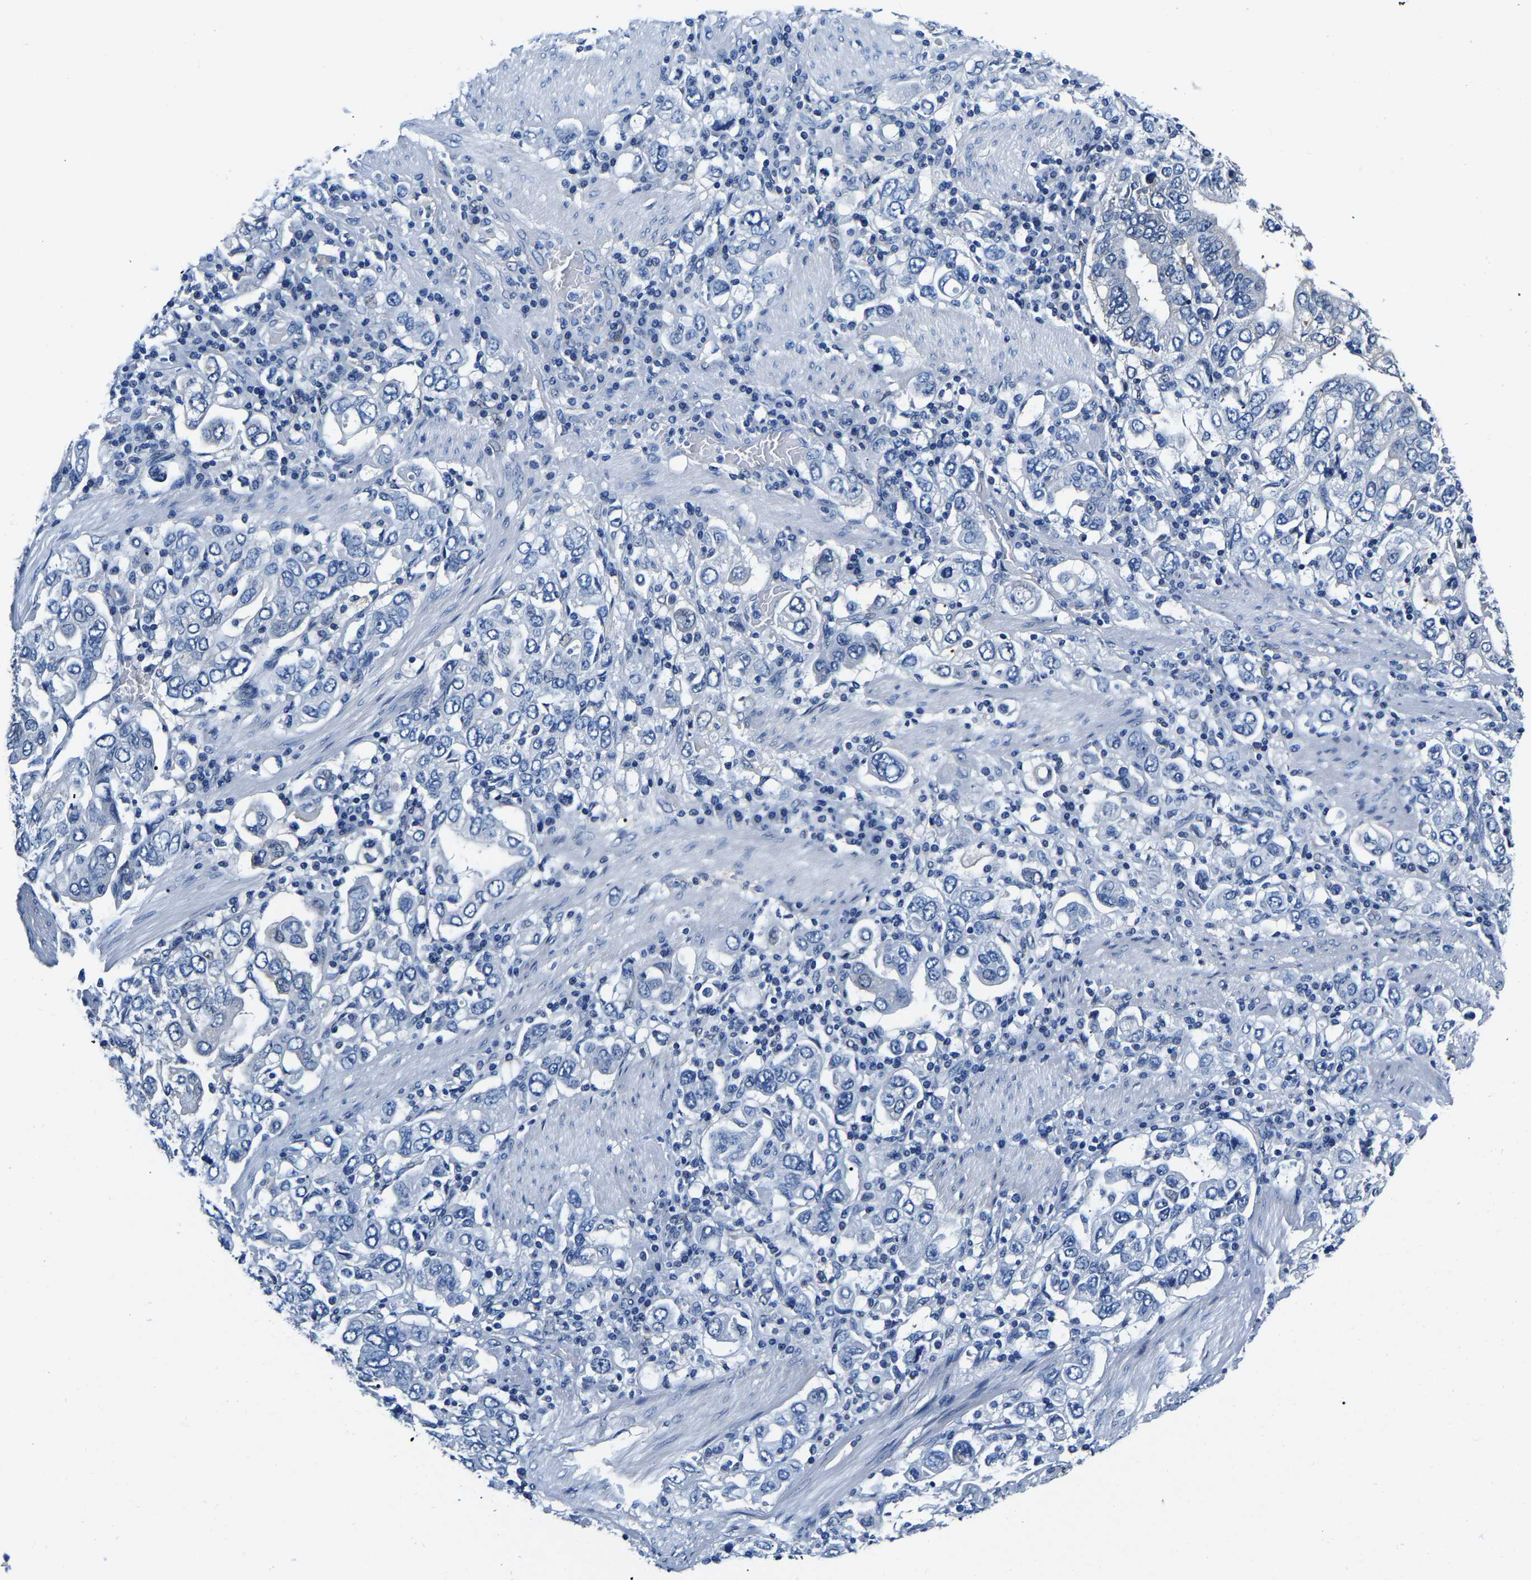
{"staining": {"intensity": "negative", "quantity": "none", "location": "none"}, "tissue": "stomach cancer", "cell_type": "Tumor cells", "image_type": "cancer", "snomed": [{"axis": "morphology", "description": "Adenocarcinoma, NOS"}, {"axis": "topography", "description": "Stomach, upper"}], "caption": "The immunohistochemistry micrograph has no significant staining in tumor cells of adenocarcinoma (stomach) tissue.", "gene": "ACO1", "patient": {"sex": "male", "age": 62}}